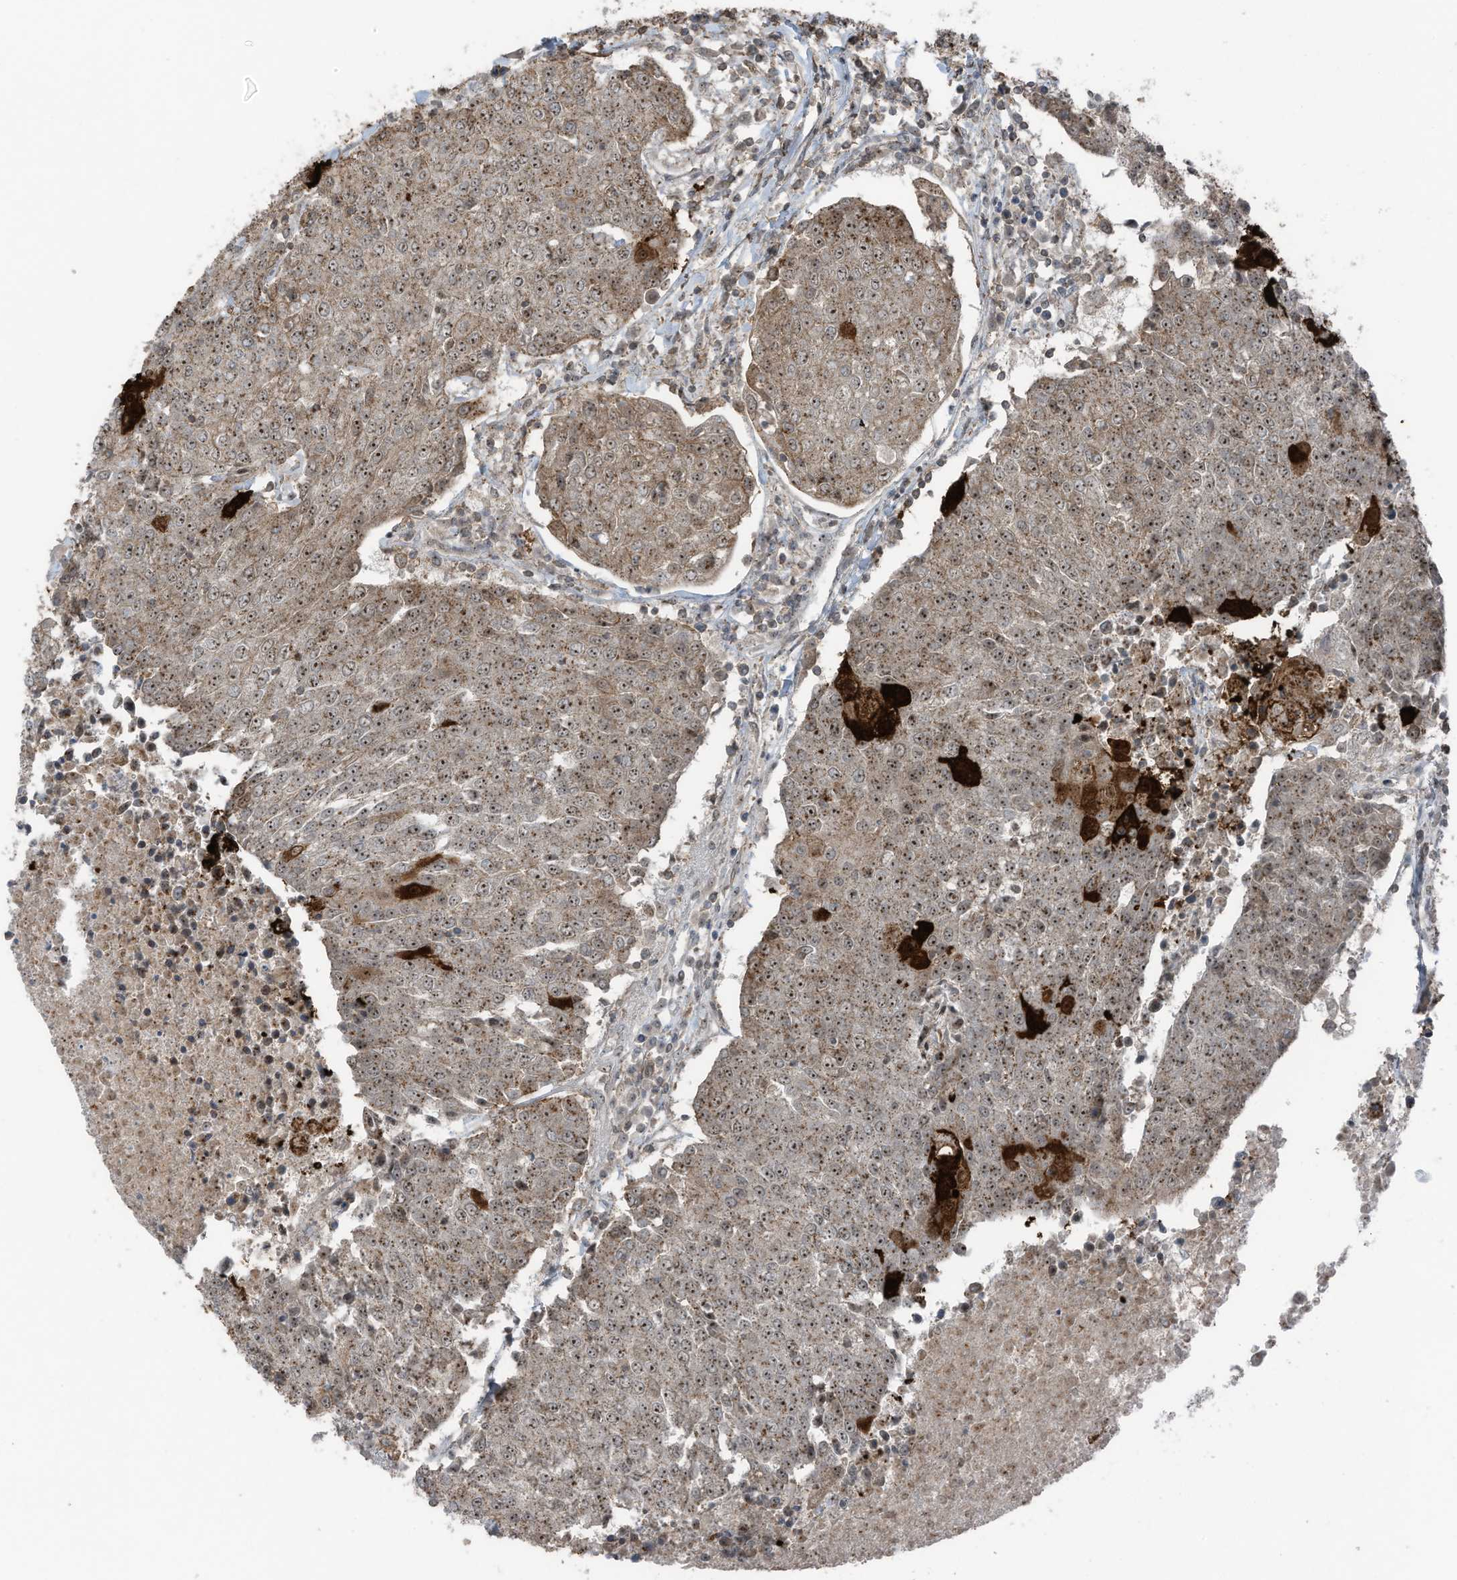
{"staining": {"intensity": "moderate", "quantity": ">75%", "location": "cytoplasmic/membranous,nuclear"}, "tissue": "urothelial cancer", "cell_type": "Tumor cells", "image_type": "cancer", "snomed": [{"axis": "morphology", "description": "Urothelial carcinoma, High grade"}, {"axis": "topography", "description": "Urinary bladder"}], "caption": "Human urothelial carcinoma (high-grade) stained with a brown dye displays moderate cytoplasmic/membranous and nuclear positive positivity in approximately >75% of tumor cells.", "gene": "UTP3", "patient": {"sex": "female", "age": 85}}